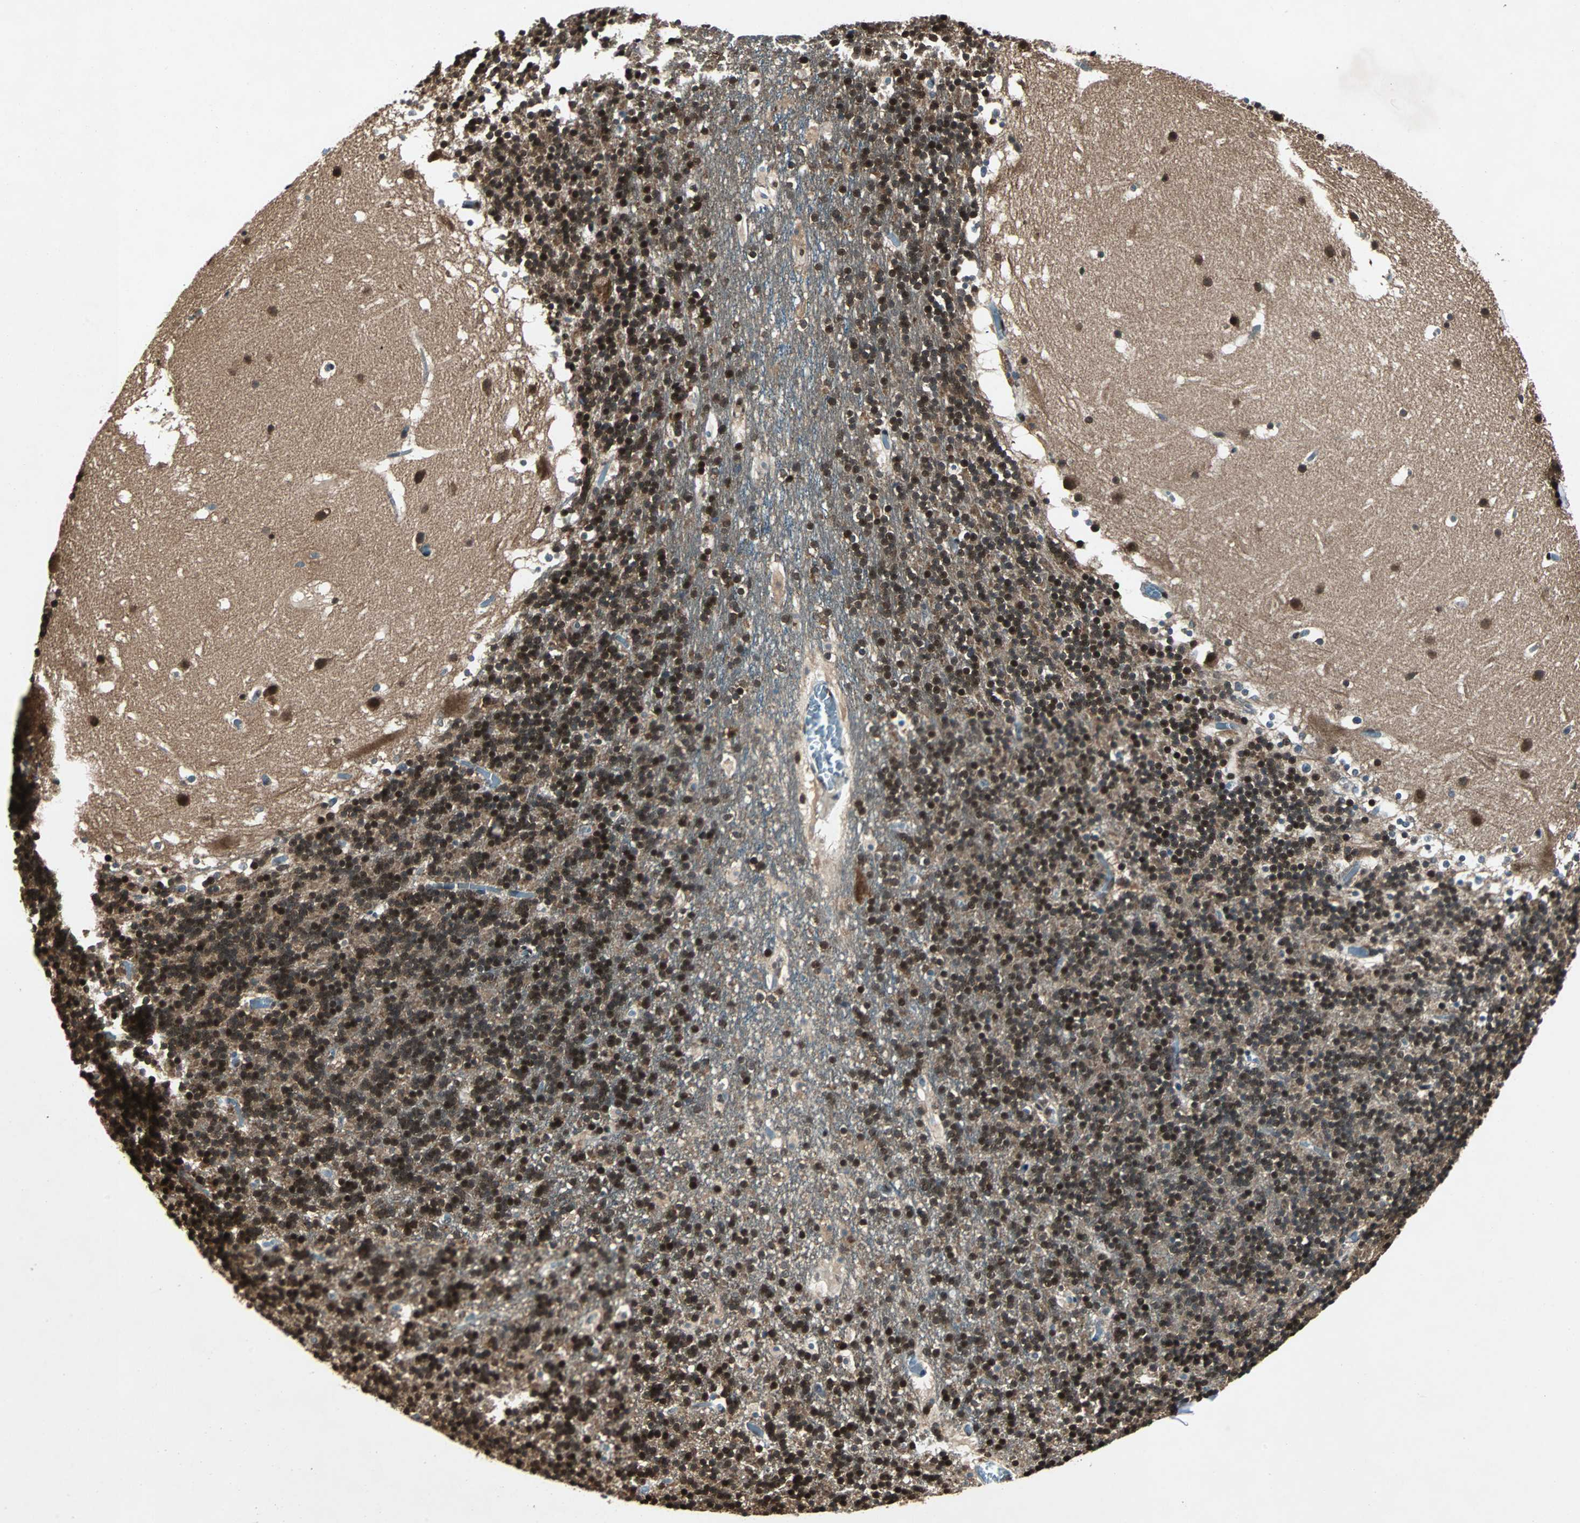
{"staining": {"intensity": "strong", "quantity": ">75%", "location": "cytoplasmic/membranous,nuclear"}, "tissue": "cerebellum", "cell_type": "Cells in granular layer", "image_type": "normal", "snomed": [{"axis": "morphology", "description": "Normal tissue, NOS"}, {"axis": "topography", "description": "Cerebellum"}], "caption": "Immunohistochemical staining of normal human cerebellum shows >75% levels of strong cytoplasmic/membranous,nuclear protein expression in approximately >75% of cells in granular layer. (DAB (3,3'-diaminobenzidine) = brown stain, brightfield microscopy at high magnification).", "gene": "ACLY", "patient": {"sex": "male", "age": 45}}